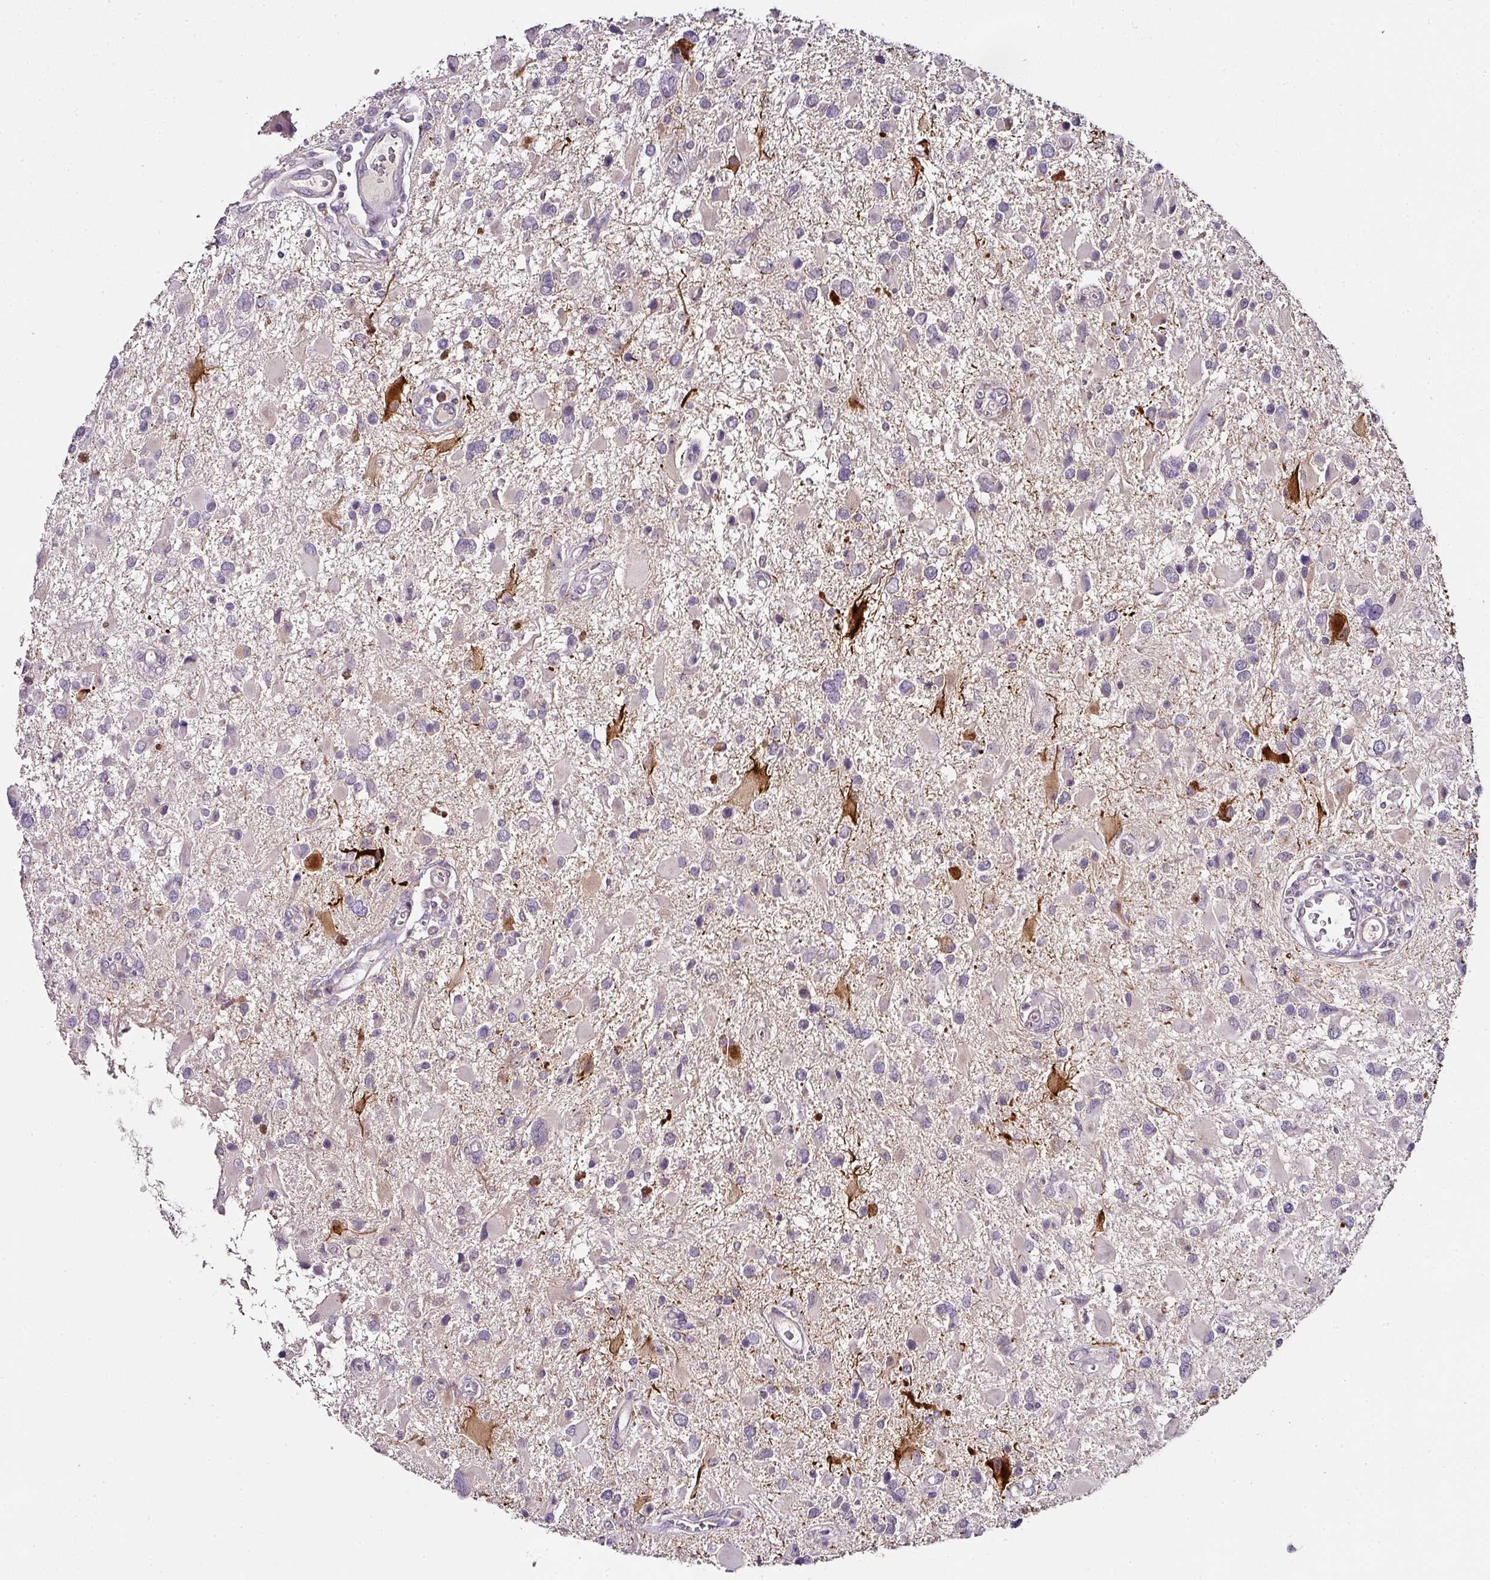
{"staining": {"intensity": "strong", "quantity": "<25%", "location": "cytoplasmic/membranous,nuclear"}, "tissue": "glioma", "cell_type": "Tumor cells", "image_type": "cancer", "snomed": [{"axis": "morphology", "description": "Glioma, malignant, High grade"}, {"axis": "topography", "description": "Brain"}], "caption": "Tumor cells demonstrate strong cytoplasmic/membranous and nuclear positivity in approximately <25% of cells in malignant glioma (high-grade).", "gene": "SKIC2", "patient": {"sex": "male", "age": 53}}